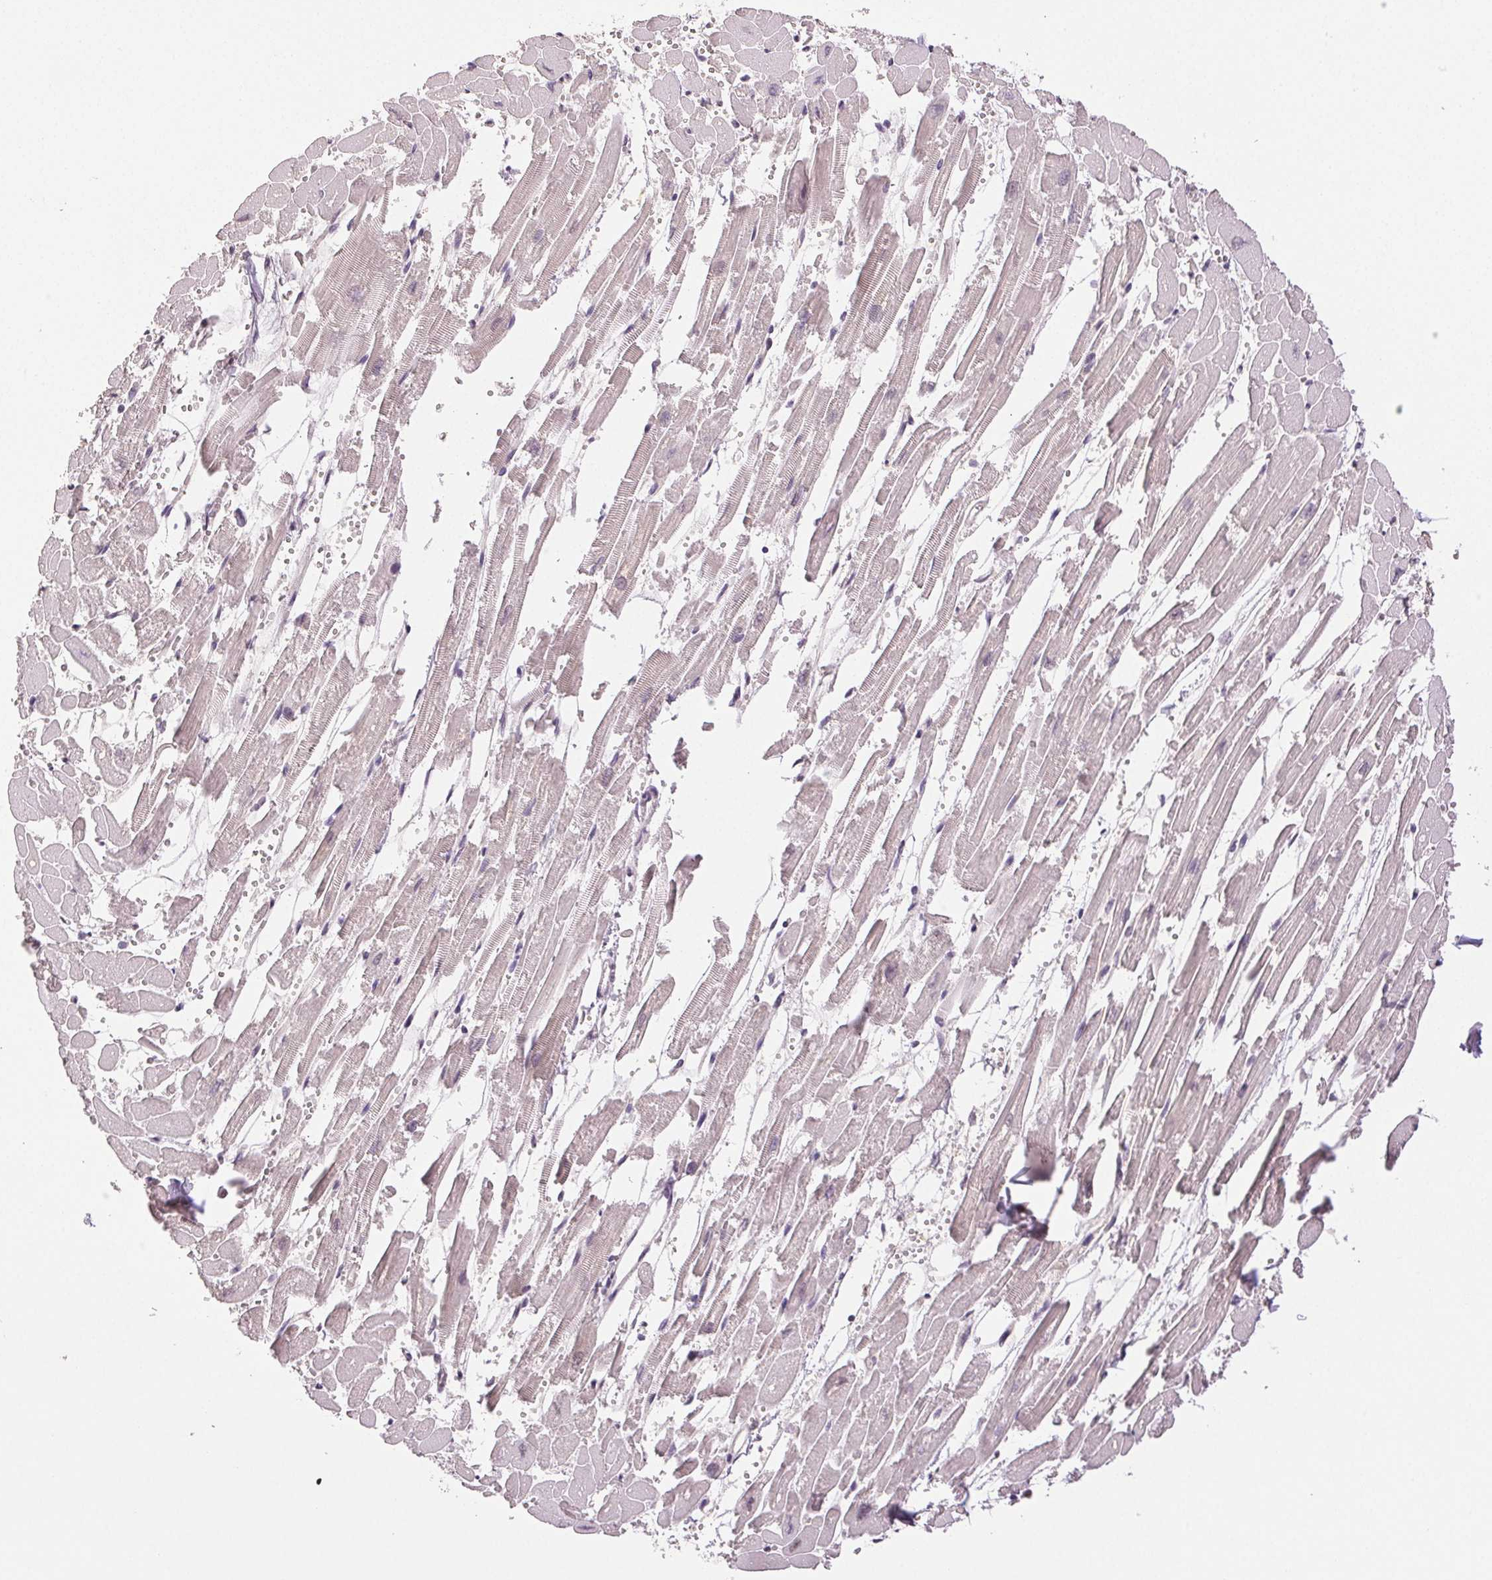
{"staining": {"intensity": "negative", "quantity": "none", "location": "none"}, "tissue": "heart muscle", "cell_type": "Cardiomyocytes", "image_type": "normal", "snomed": [{"axis": "morphology", "description": "Normal tissue, NOS"}, {"axis": "topography", "description": "Heart"}], "caption": "Immunohistochemical staining of normal human heart muscle demonstrates no significant expression in cardiomyocytes.", "gene": "PLCB1", "patient": {"sex": "female", "age": 52}}